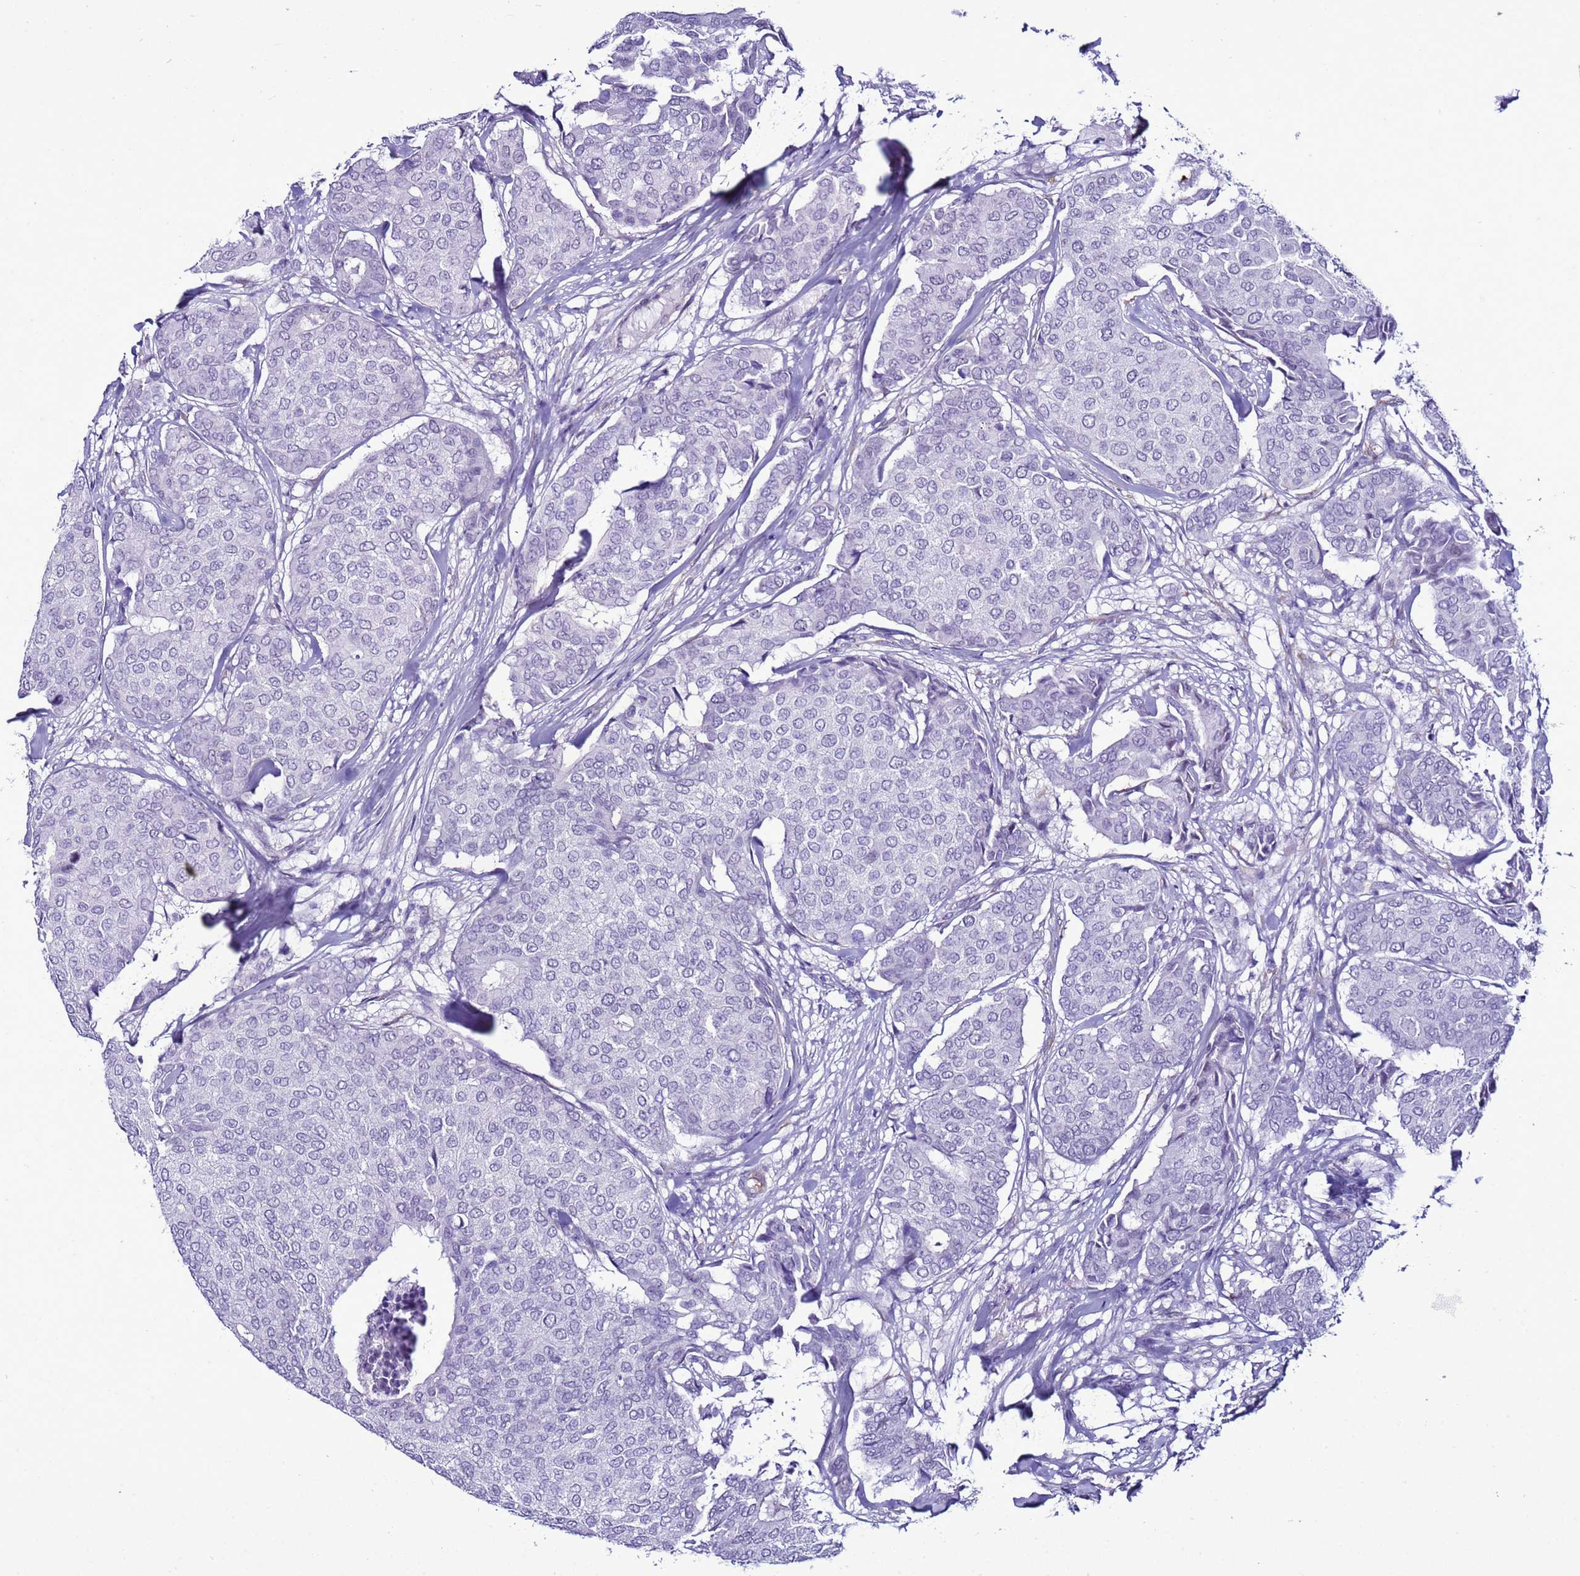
{"staining": {"intensity": "negative", "quantity": "none", "location": "none"}, "tissue": "breast cancer", "cell_type": "Tumor cells", "image_type": "cancer", "snomed": [{"axis": "morphology", "description": "Duct carcinoma"}, {"axis": "topography", "description": "Breast"}], "caption": "Immunohistochemistry micrograph of neoplastic tissue: breast cancer (invasive ductal carcinoma) stained with DAB shows no significant protein expression in tumor cells. (DAB (3,3'-diaminobenzidine) immunohistochemistry with hematoxylin counter stain).", "gene": "LRRC10B", "patient": {"sex": "female", "age": 75}}